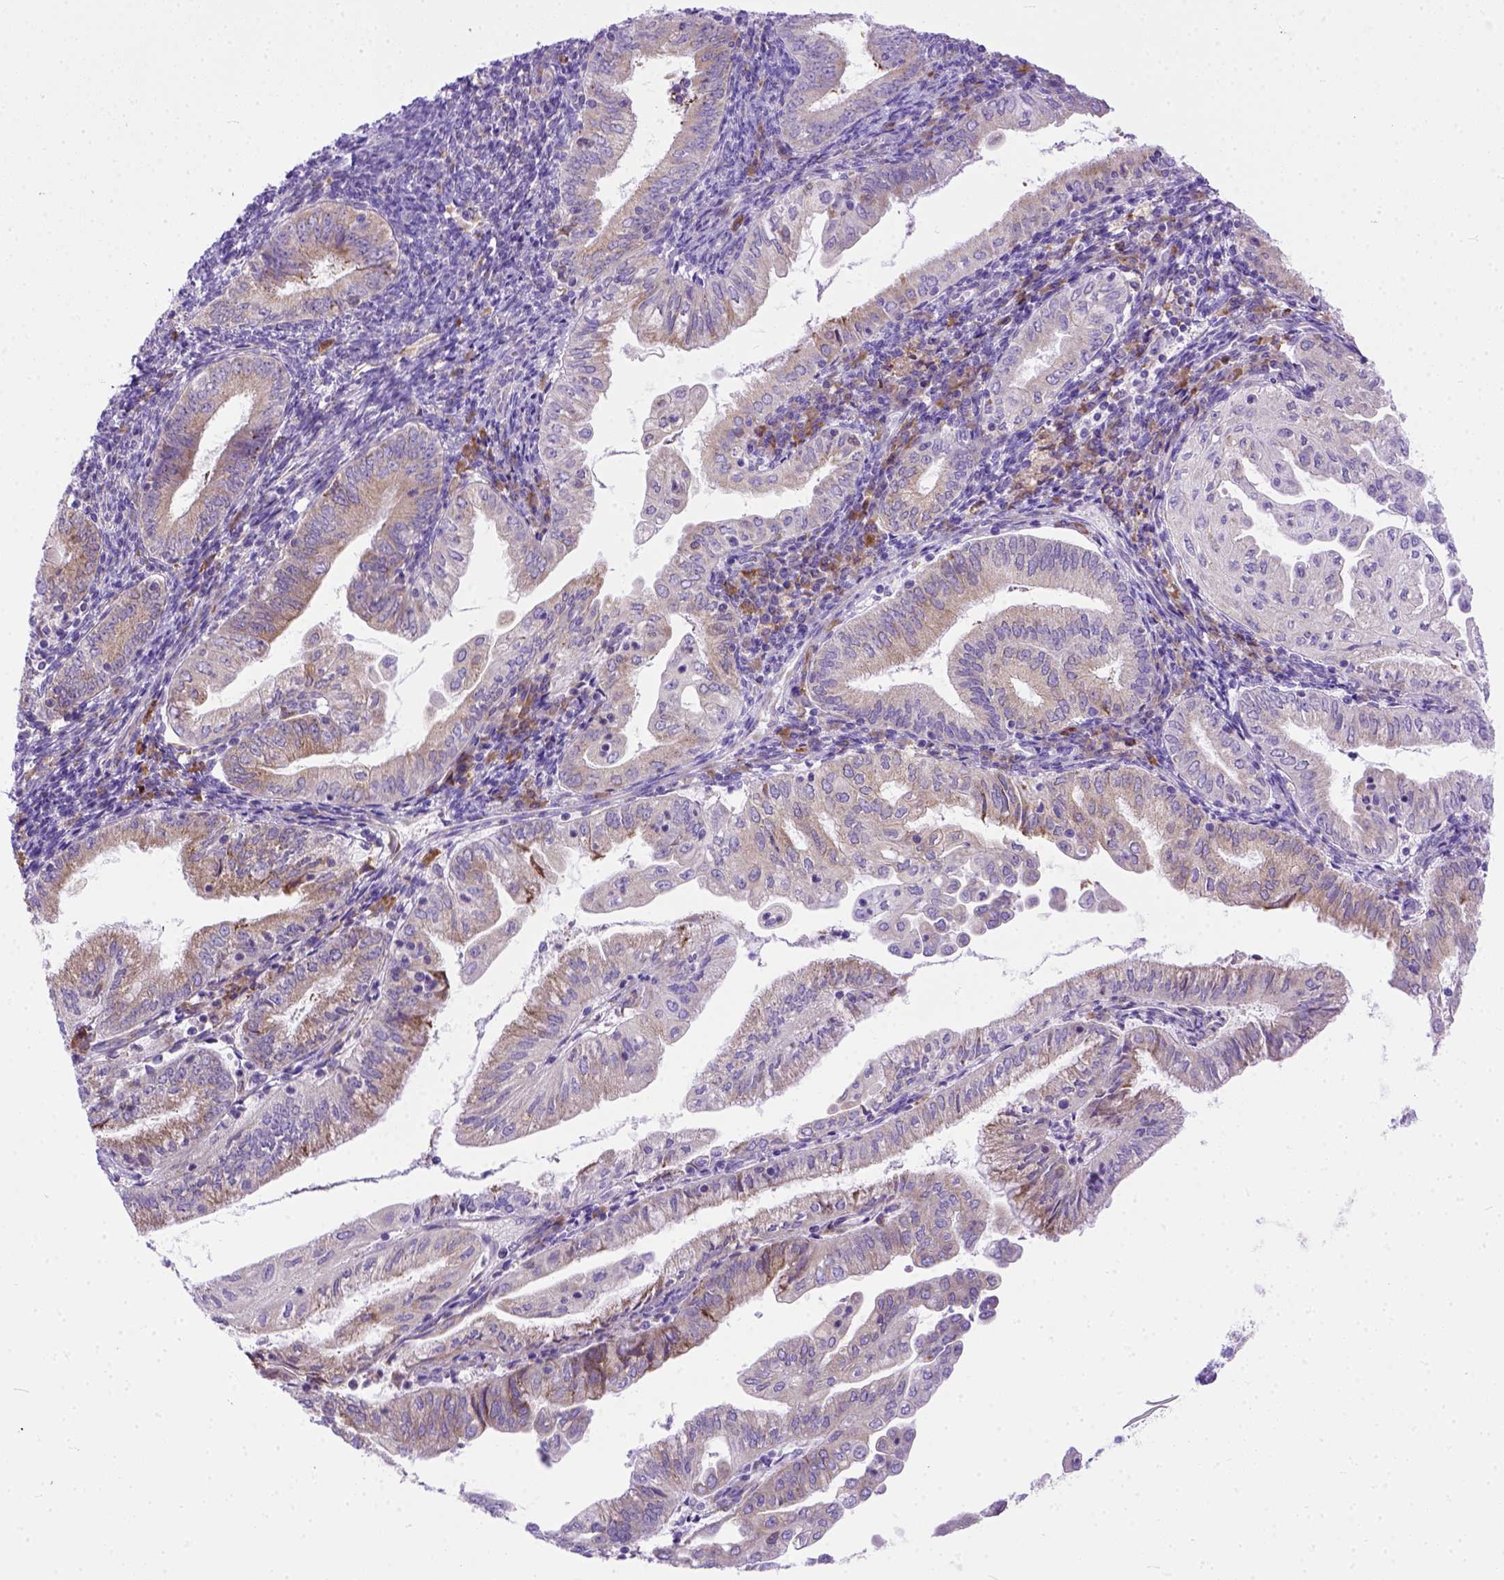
{"staining": {"intensity": "moderate", "quantity": "<25%", "location": "cytoplasmic/membranous"}, "tissue": "endometrial cancer", "cell_type": "Tumor cells", "image_type": "cancer", "snomed": [{"axis": "morphology", "description": "Adenocarcinoma, NOS"}, {"axis": "topography", "description": "Endometrium"}], "caption": "Protein staining of endometrial adenocarcinoma tissue reveals moderate cytoplasmic/membranous expression in approximately <25% of tumor cells. (DAB (3,3'-diaminobenzidine) IHC, brown staining for protein, blue staining for nuclei).", "gene": "PLK4", "patient": {"sex": "female", "age": 55}}